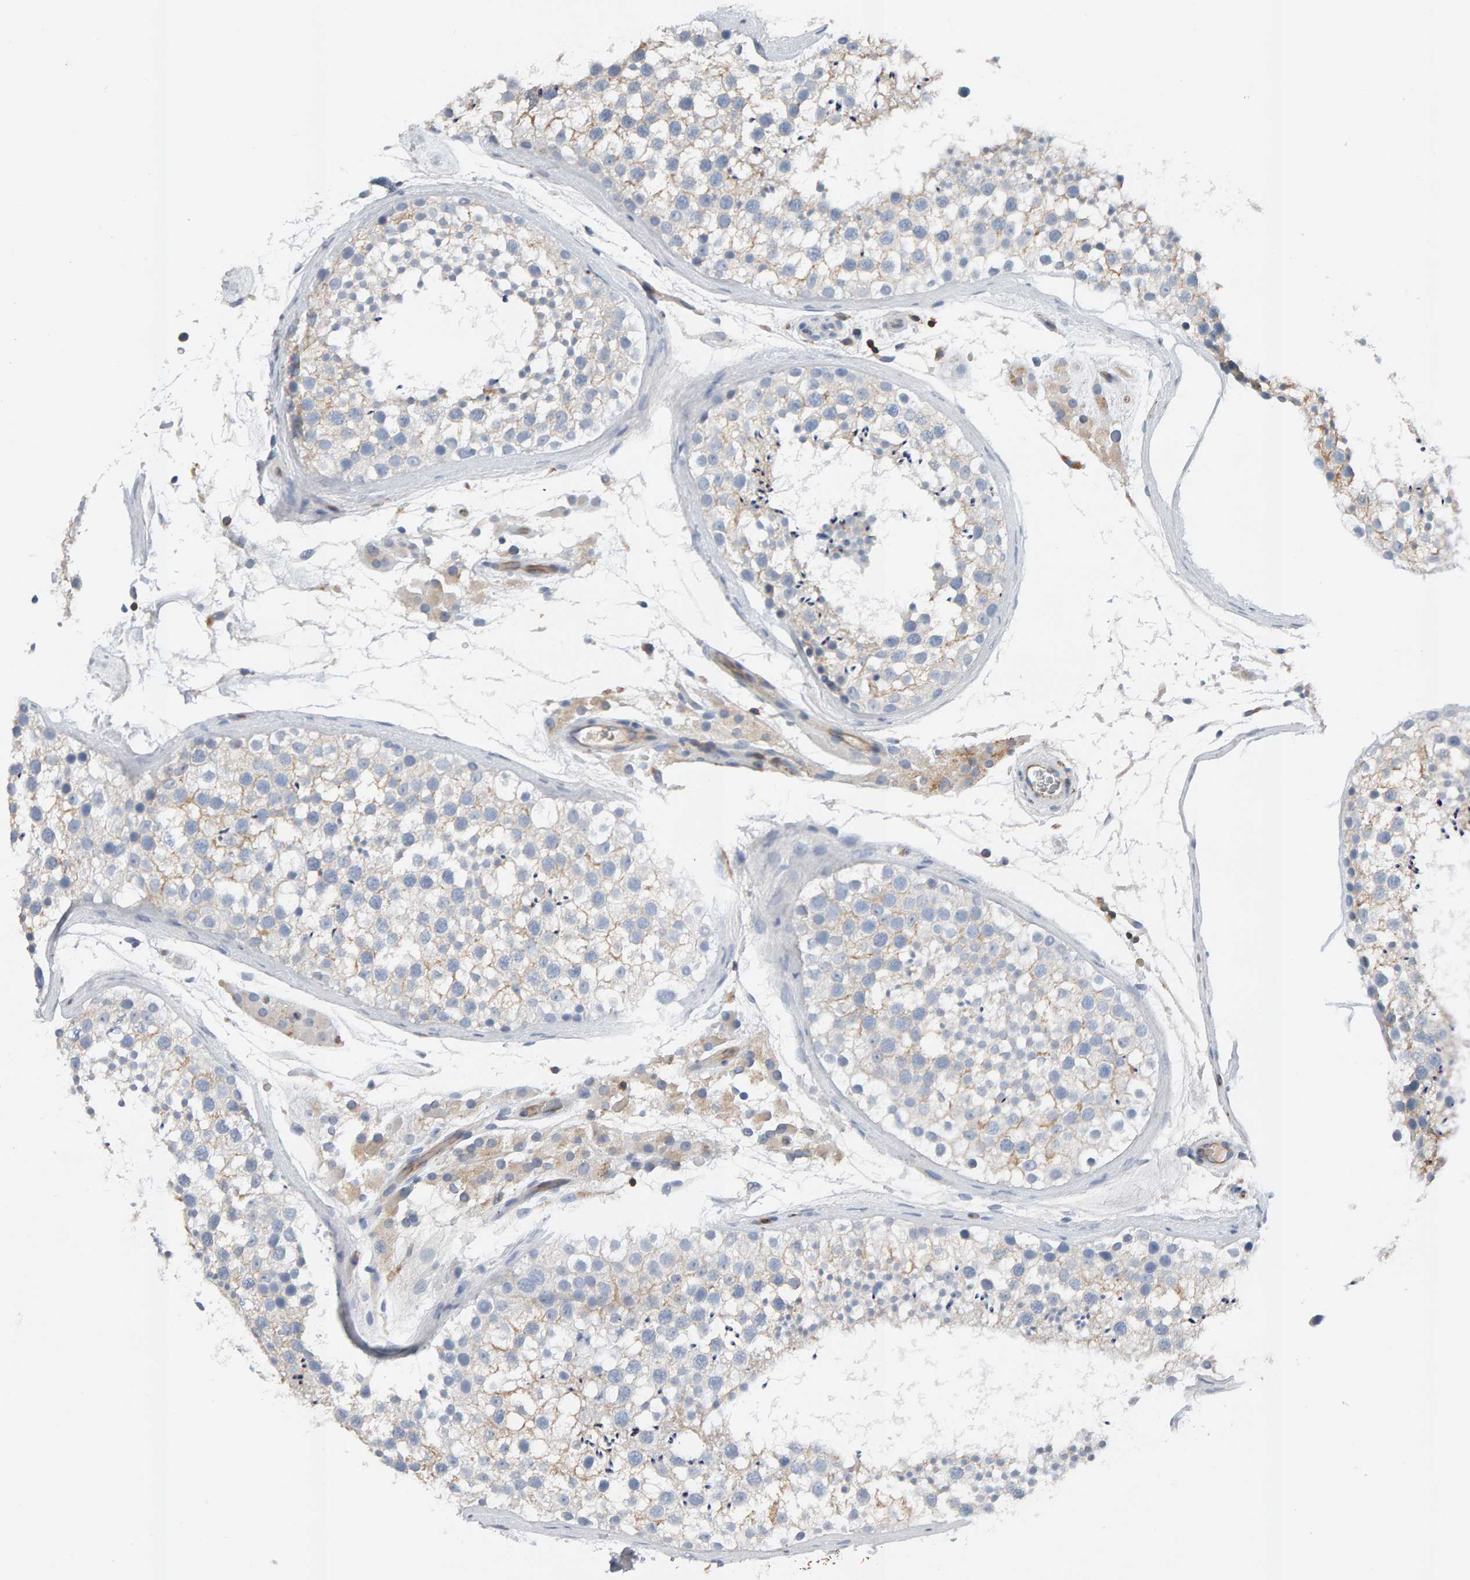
{"staining": {"intensity": "weak", "quantity": "<25%", "location": "cytoplasmic/membranous"}, "tissue": "testis", "cell_type": "Cells in seminiferous ducts", "image_type": "normal", "snomed": [{"axis": "morphology", "description": "Normal tissue, NOS"}, {"axis": "topography", "description": "Testis"}], "caption": "A high-resolution photomicrograph shows IHC staining of normal testis, which reveals no significant staining in cells in seminiferous ducts. The staining was performed using DAB to visualize the protein expression in brown, while the nuclei were stained in blue with hematoxylin (Magnification: 20x).", "gene": "FYN", "patient": {"sex": "male", "age": 46}}